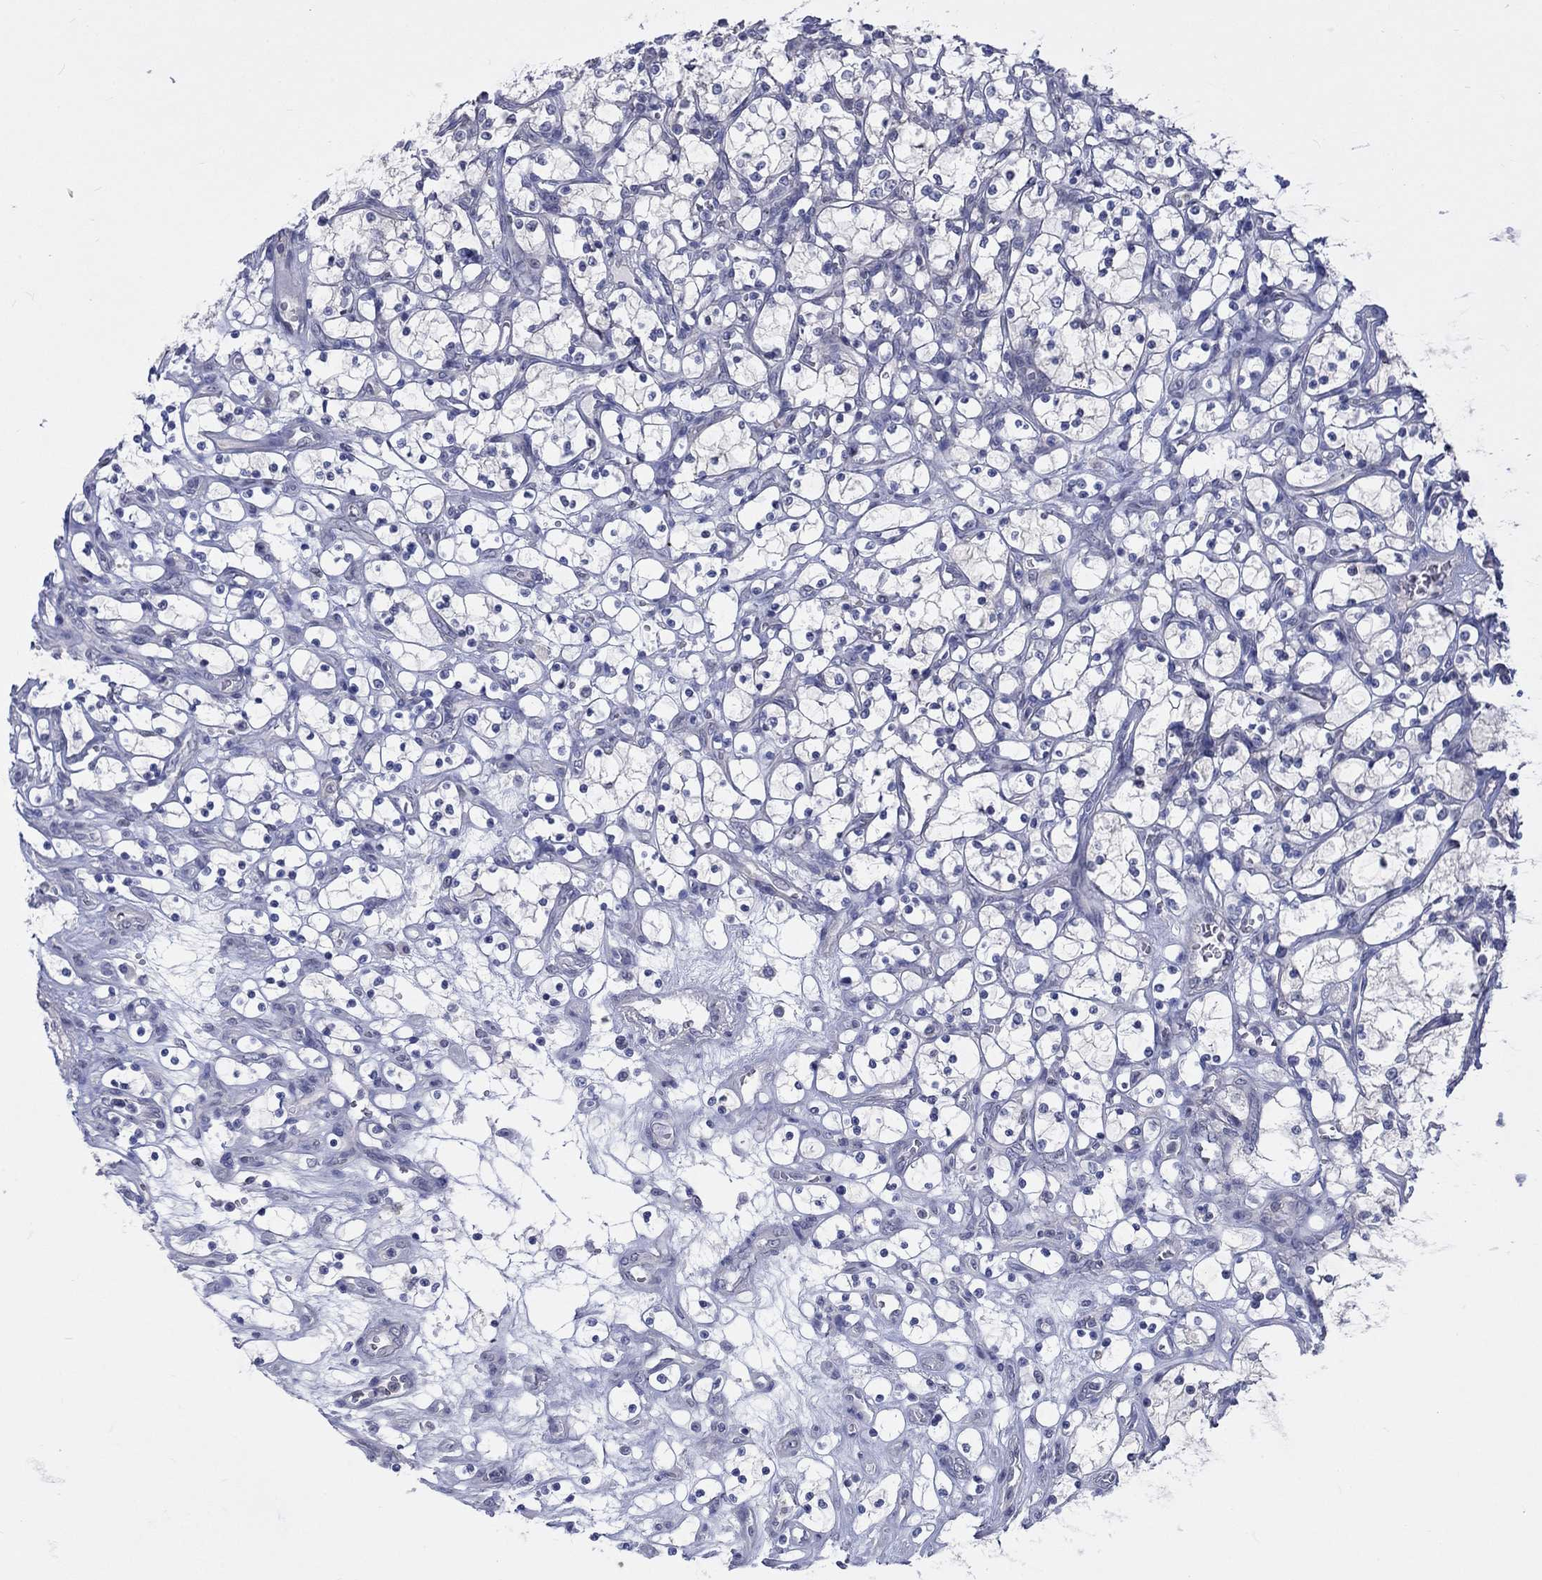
{"staining": {"intensity": "negative", "quantity": "none", "location": "none"}, "tissue": "renal cancer", "cell_type": "Tumor cells", "image_type": "cancer", "snomed": [{"axis": "morphology", "description": "Adenocarcinoma, NOS"}, {"axis": "topography", "description": "Kidney"}], "caption": "The image demonstrates no significant positivity in tumor cells of renal cancer (adenocarcinoma).", "gene": "EGFLAM", "patient": {"sex": "female", "age": 69}}